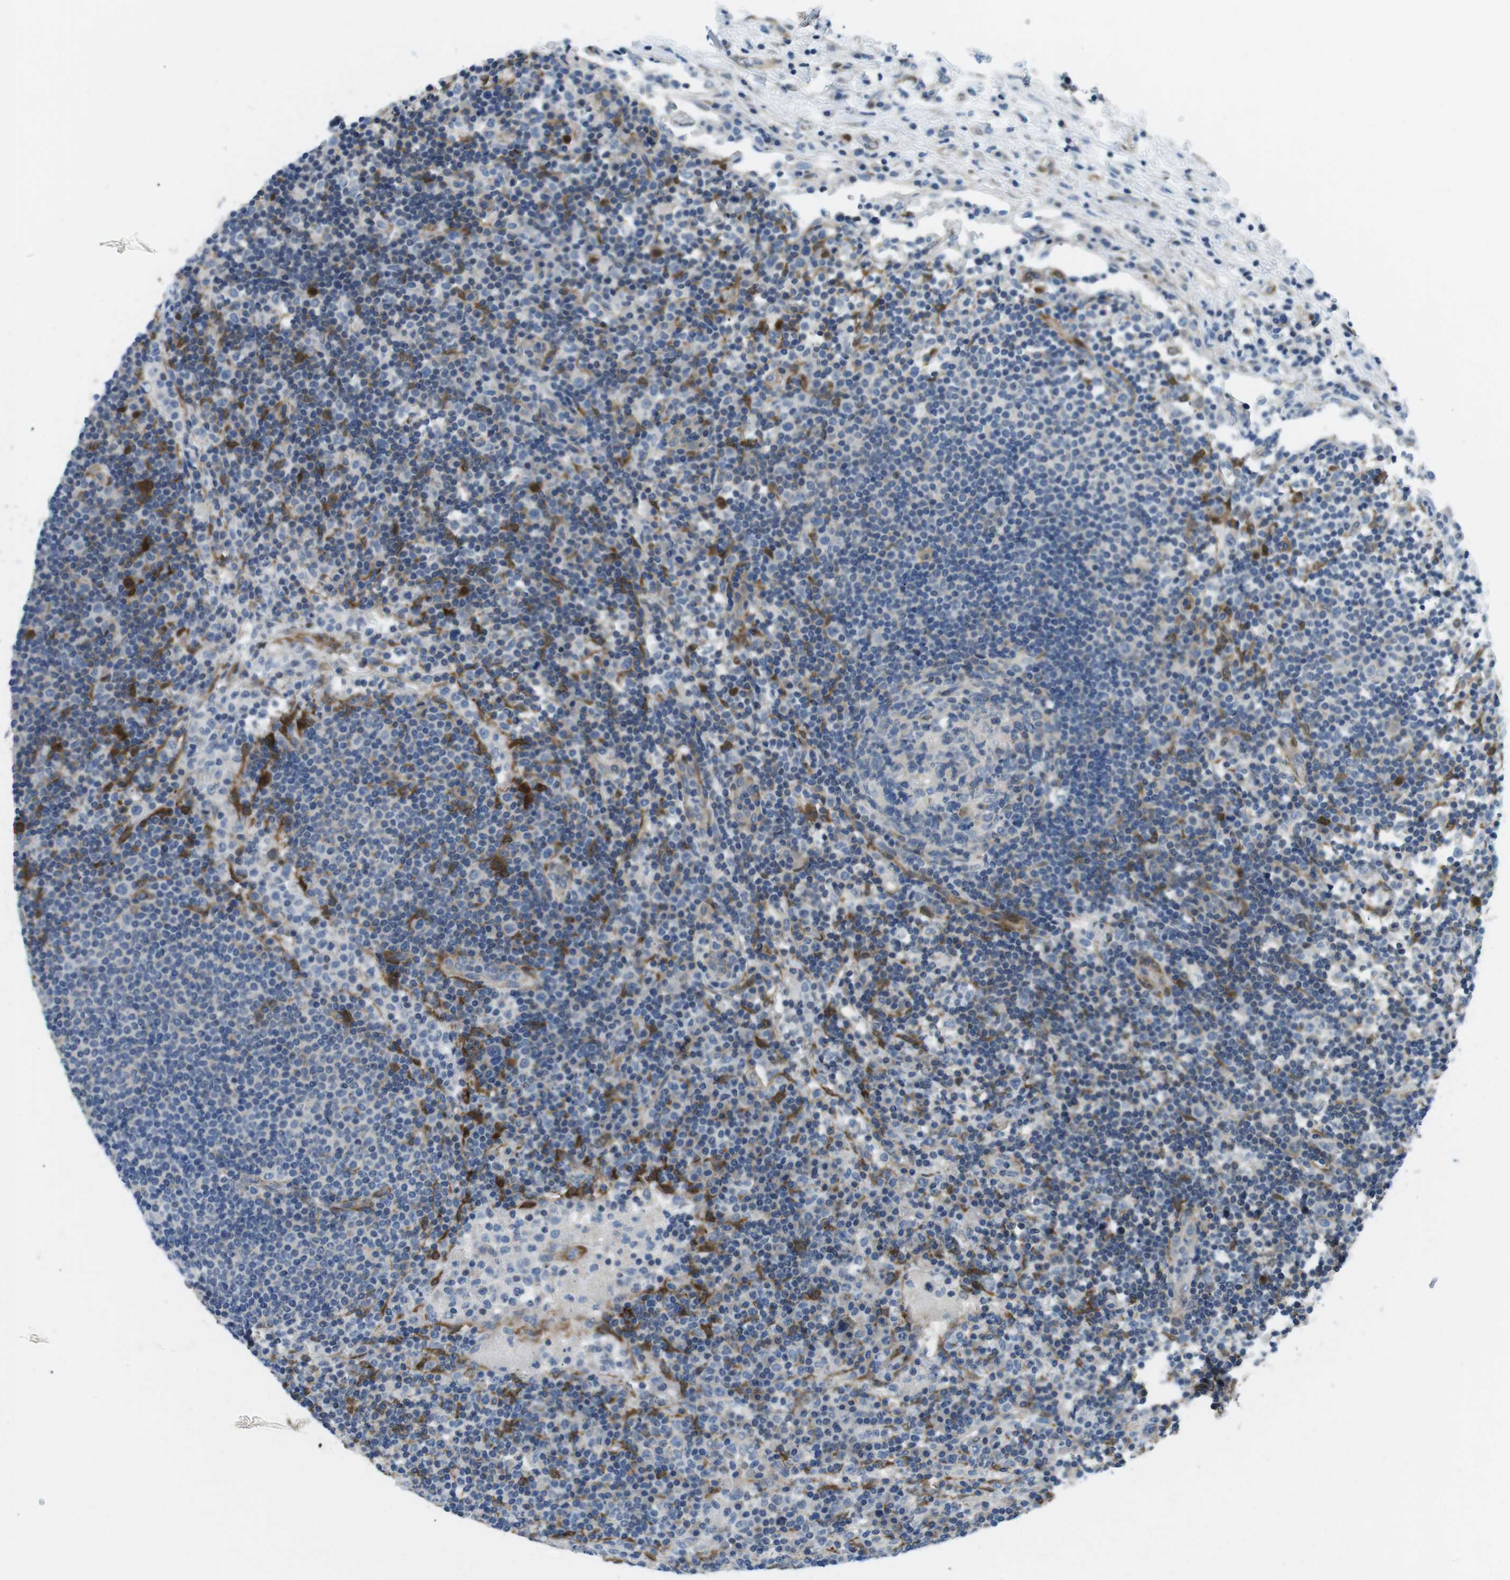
{"staining": {"intensity": "weak", "quantity": "<25%", "location": "cytoplasmic/membranous"}, "tissue": "lymph node", "cell_type": "Germinal center cells", "image_type": "normal", "snomed": [{"axis": "morphology", "description": "Normal tissue, NOS"}, {"axis": "topography", "description": "Lymph node"}], "caption": "This is a image of IHC staining of normal lymph node, which shows no staining in germinal center cells. (DAB immunohistochemistry, high magnification).", "gene": "PHLDA1", "patient": {"sex": "female", "age": 53}}